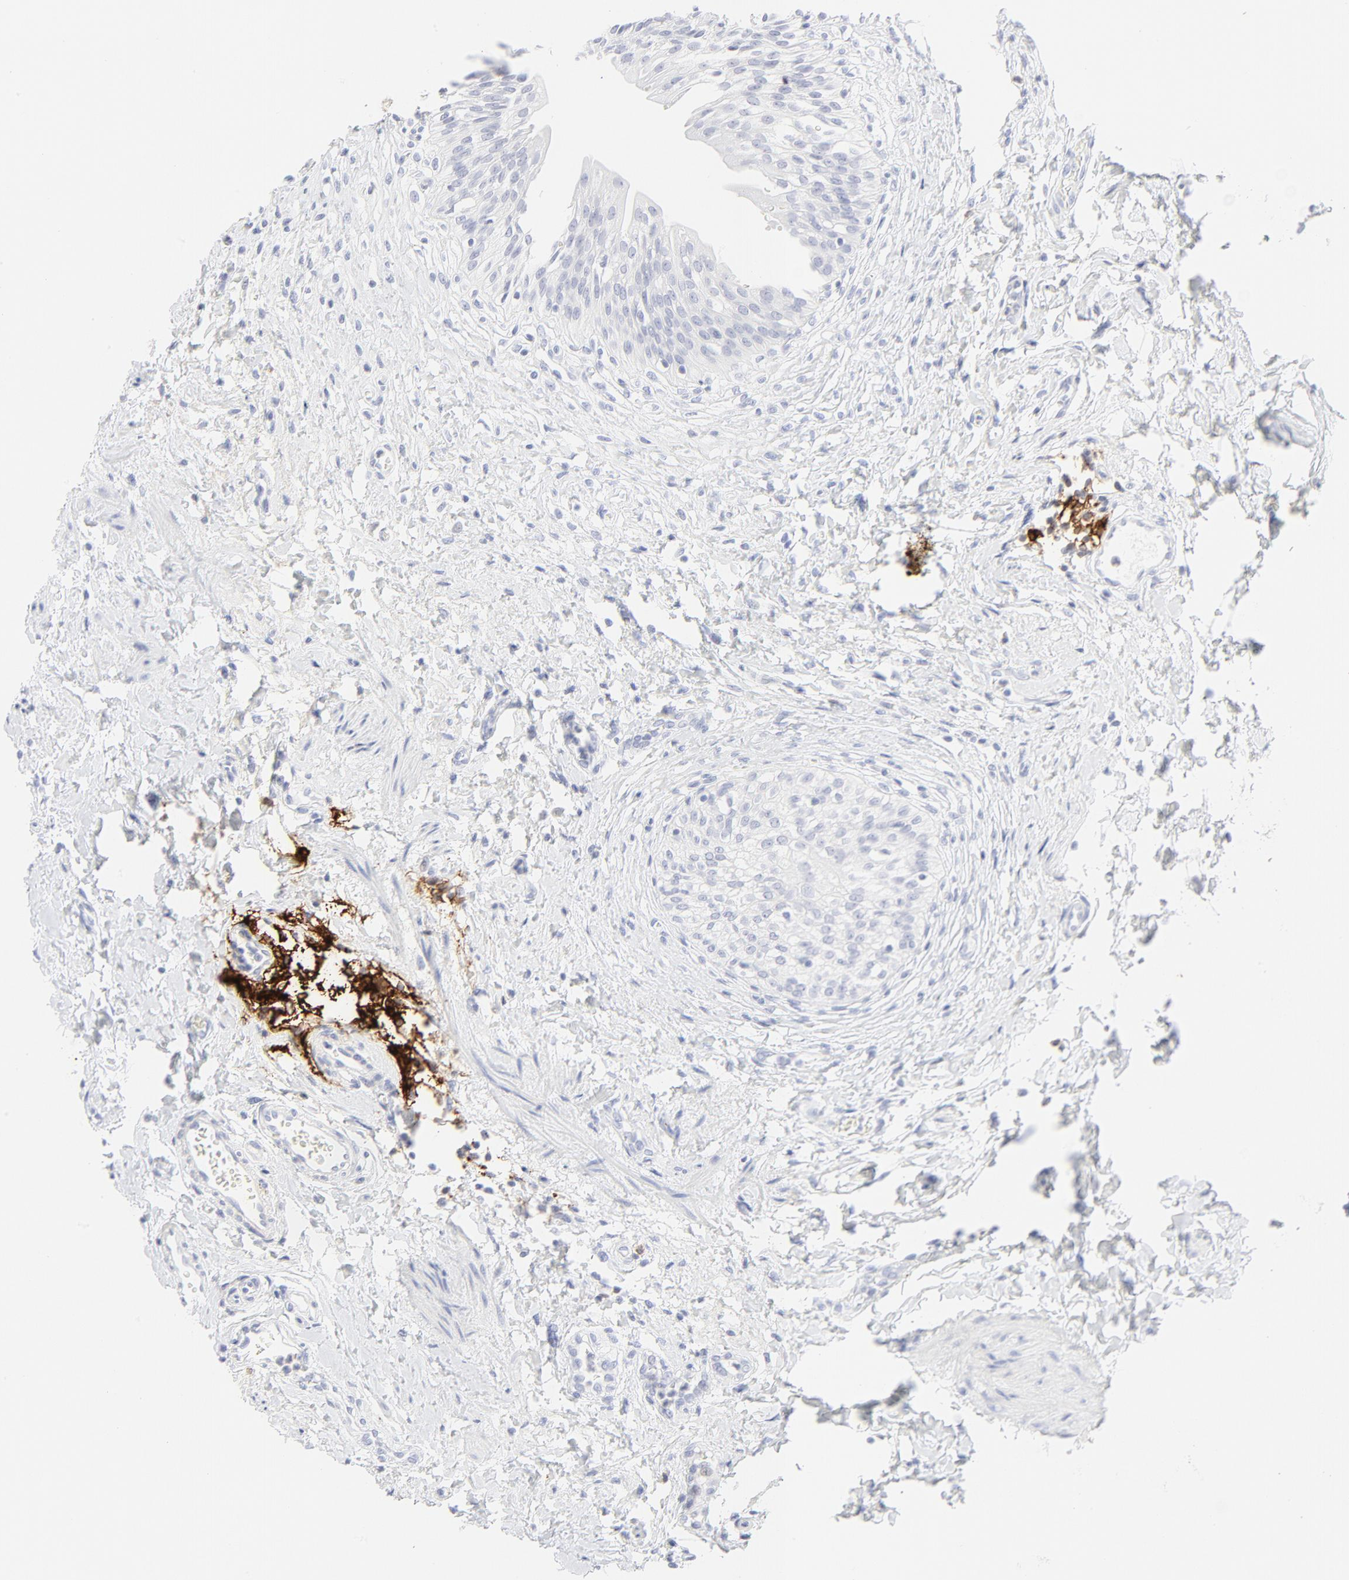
{"staining": {"intensity": "negative", "quantity": "none", "location": "none"}, "tissue": "urinary bladder", "cell_type": "Urothelial cells", "image_type": "normal", "snomed": [{"axis": "morphology", "description": "Normal tissue, NOS"}, {"axis": "topography", "description": "Urinary bladder"}], "caption": "Protein analysis of unremarkable urinary bladder exhibits no significant positivity in urothelial cells.", "gene": "CCR7", "patient": {"sex": "female", "age": 80}}